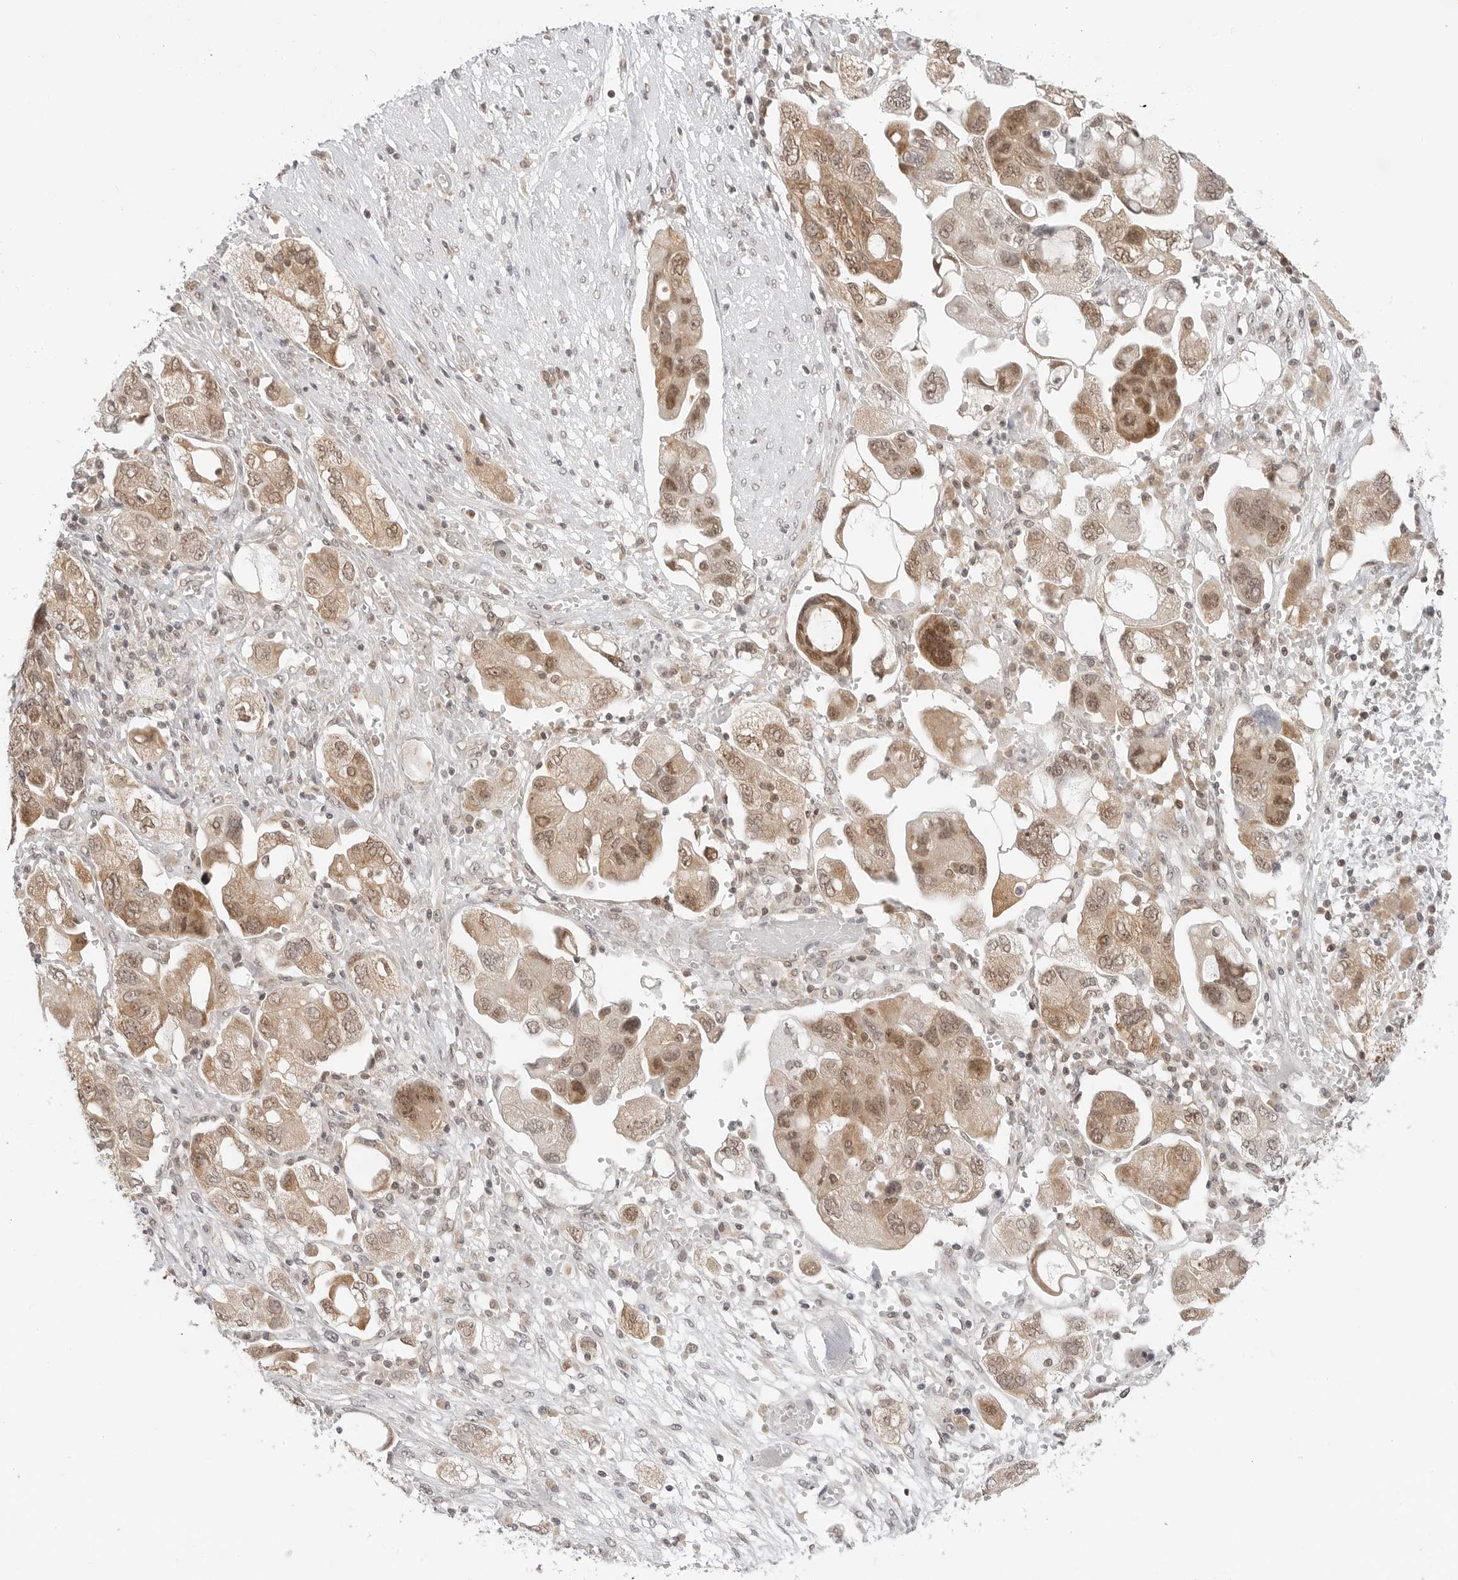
{"staining": {"intensity": "moderate", "quantity": ">75%", "location": "cytoplasmic/membranous,nuclear"}, "tissue": "ovarian cancer", "cell_type": "Tumor cells", "image_type": "cancer", "snomed": [{"axis": "morphology", "description": "Carcinoma, NOS"}, {"axis": "morphology", "description": "Cystadenocarcinoma, serous, NOS"}, {"axis": "topography", "description": "Ovary"}], "caption": "This image exhibits immunohistochemistry (IHC) staining of ovarian serous cystadenocarcinoma, with medium moderate cytoplasmic/membranous and nuclear positivity in approximately >75% of tumor cells.", "gene": "METAP1", "patient": {"sex": "female", "age": 69}}